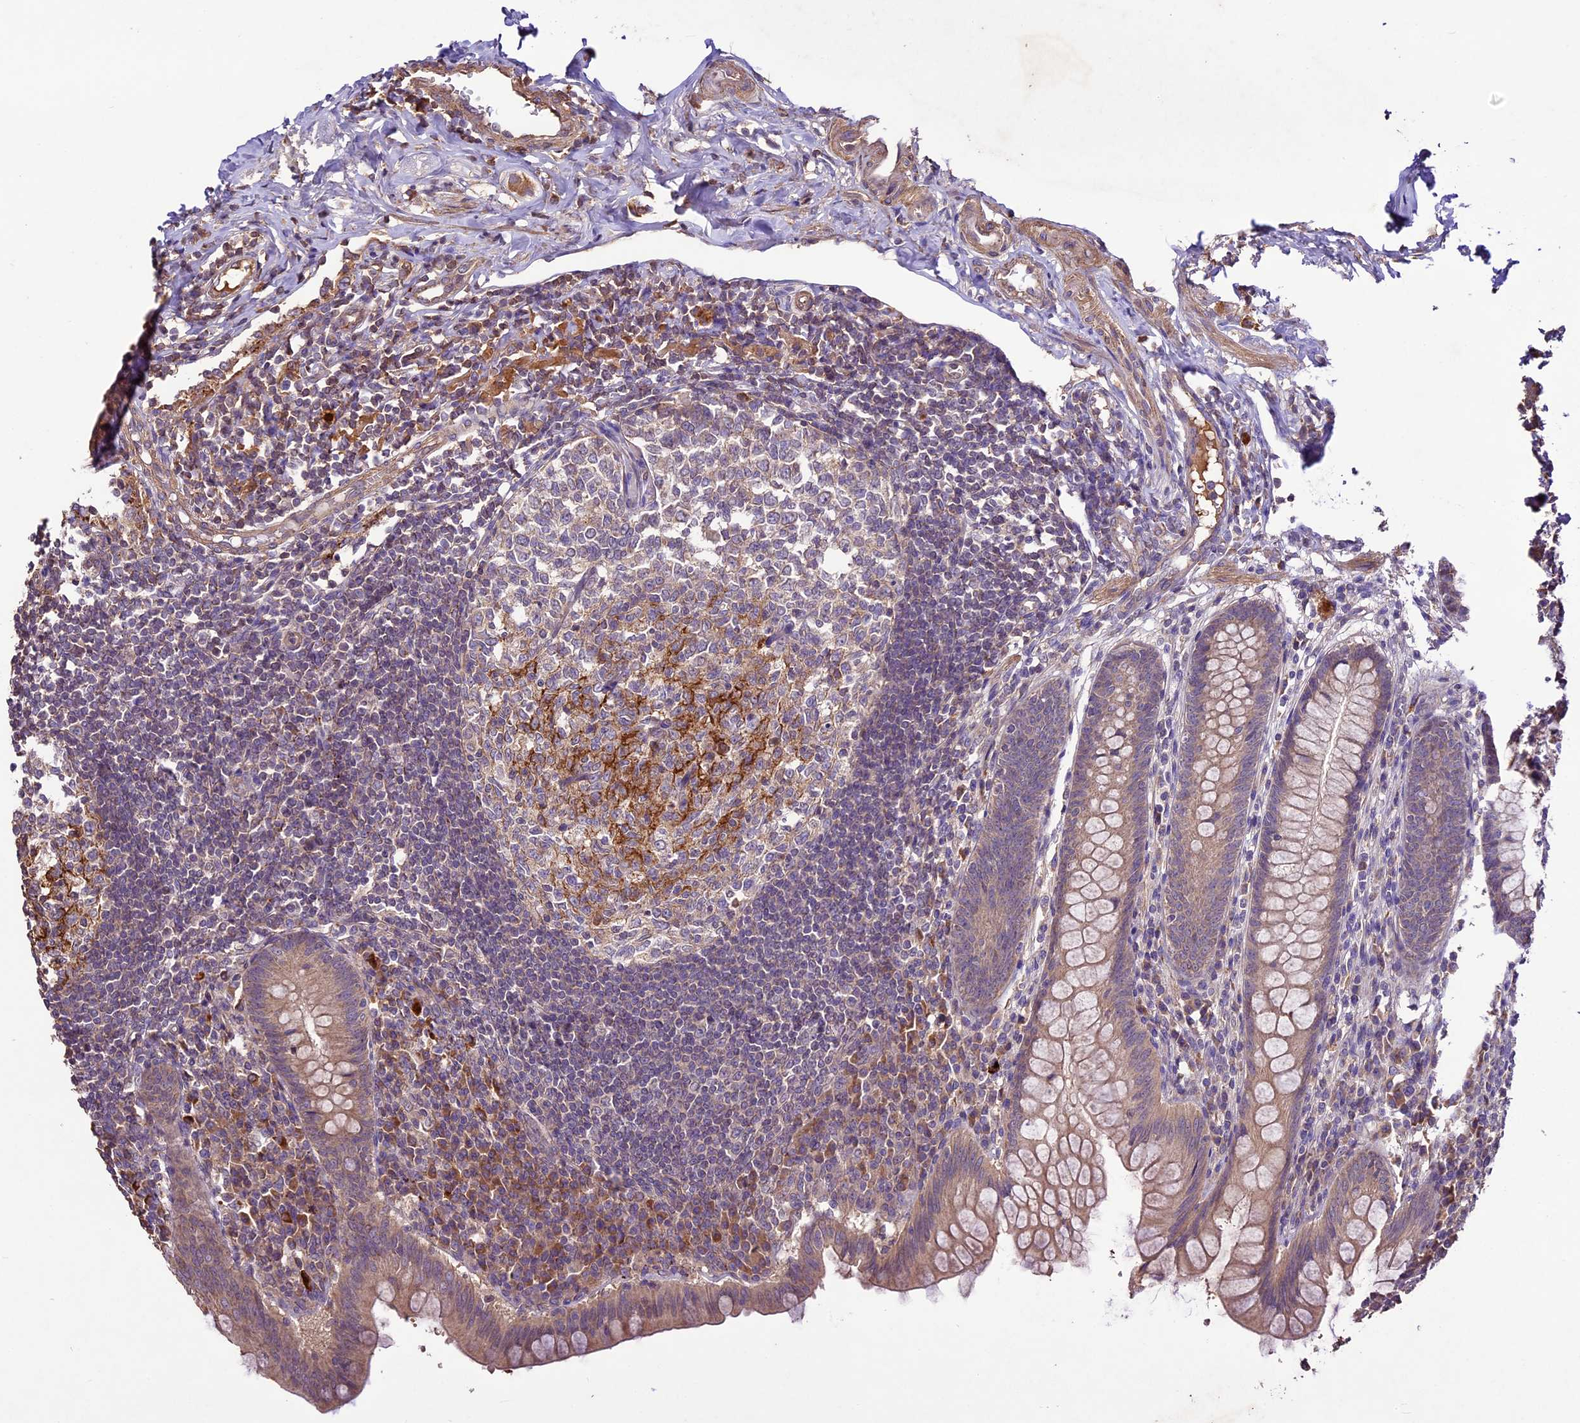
{"staining": {"intensity": "moderate", "quantity": ">75%", "location": "cytoplasmic/membranous"}, "tissue": "appendix", "cell_type": "Glandular cells", "image_type": "normal", "snomed": [{"axis": "morphology", "description": "Normal tissue, NOS"}, {"axis": "topography", "description": "Appendix"}], "caption": "This histopathology image displays immunohistochemistry (IHC) staining of normal human appendix, with medium moderate cytoplasmic/membranous positivity in about >75% of glandular cells.", "gene": "CRLF1", "patient": {"sex": "female", "age": 33}}